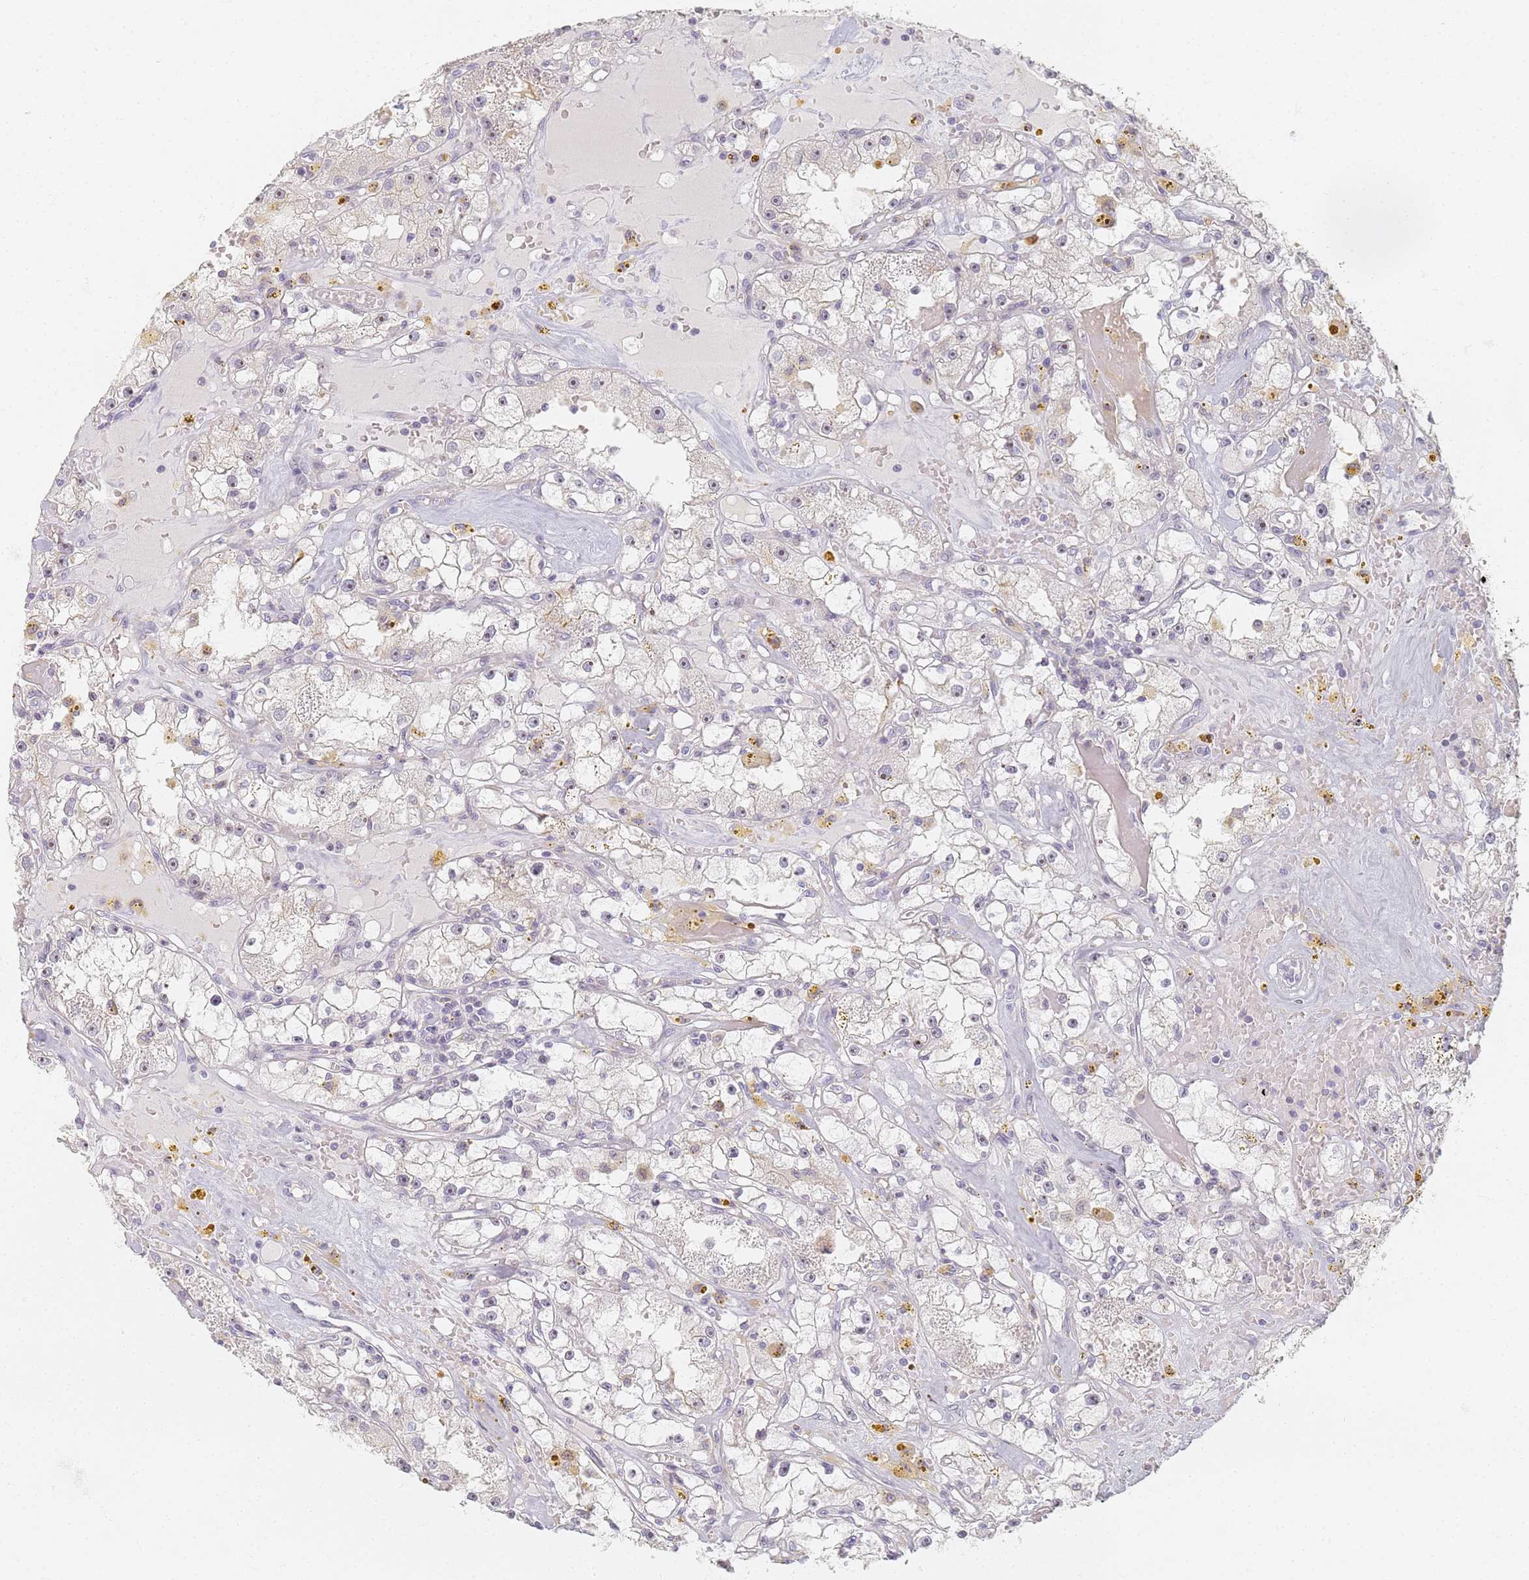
{"staining": {"intensity": "negative", "quantity": "none", "location": "none"}, "tissue": "renal cancer", "cell_type": "Tumor cells", "image_type": "cancer", "snomed": [{"axis": "morphology", "description": "Adenocarcinoma, NOS"}, {"axis": "topography", "description": "Kidney"}], "caption": "The histopathology image displays no staining of tumor cells in renal adenocarcinoma.", "gene": "SLC38A9", "patient": {"sex": "male", "age": 56}}